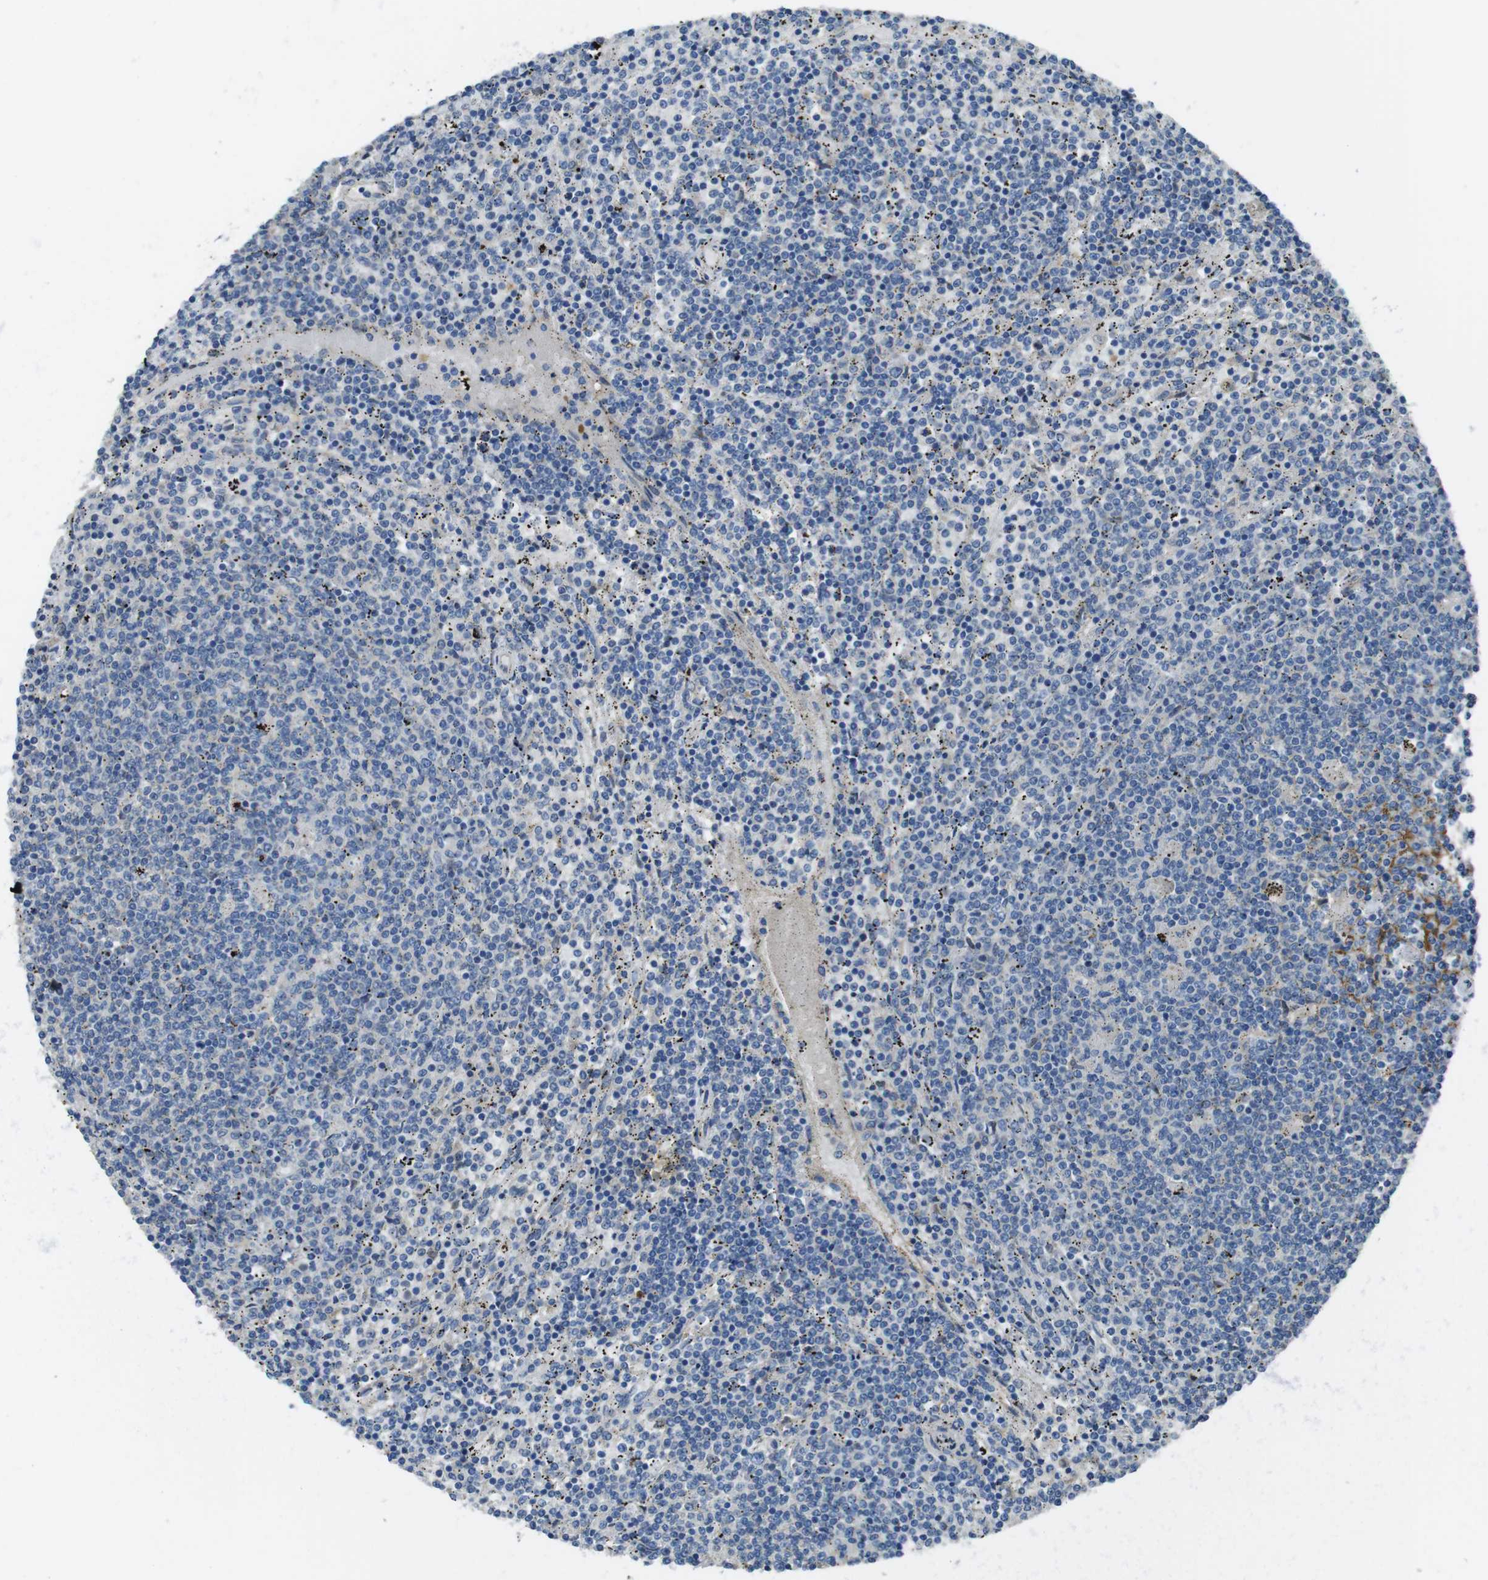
{"staining": {"intensity": "negative", "quantity": "none", "location": "none"}, "tissue": "lymphoma", "cell_type": "Tumor cells", "image_type": "cancer", "snomed": [{"axis": "morphology", "description": "Malignant lymphoma, non-Hodgkin's type, Low grade"}, {"axis": "topography", "description": "Spleen"}], "caption": "An image of human low-grade malignant lymphoma, non-Hodgkin's type is negative for staining in tumor cells.", "gene": "RAB6A", "patient": {"sex": "female", "age": 50}}